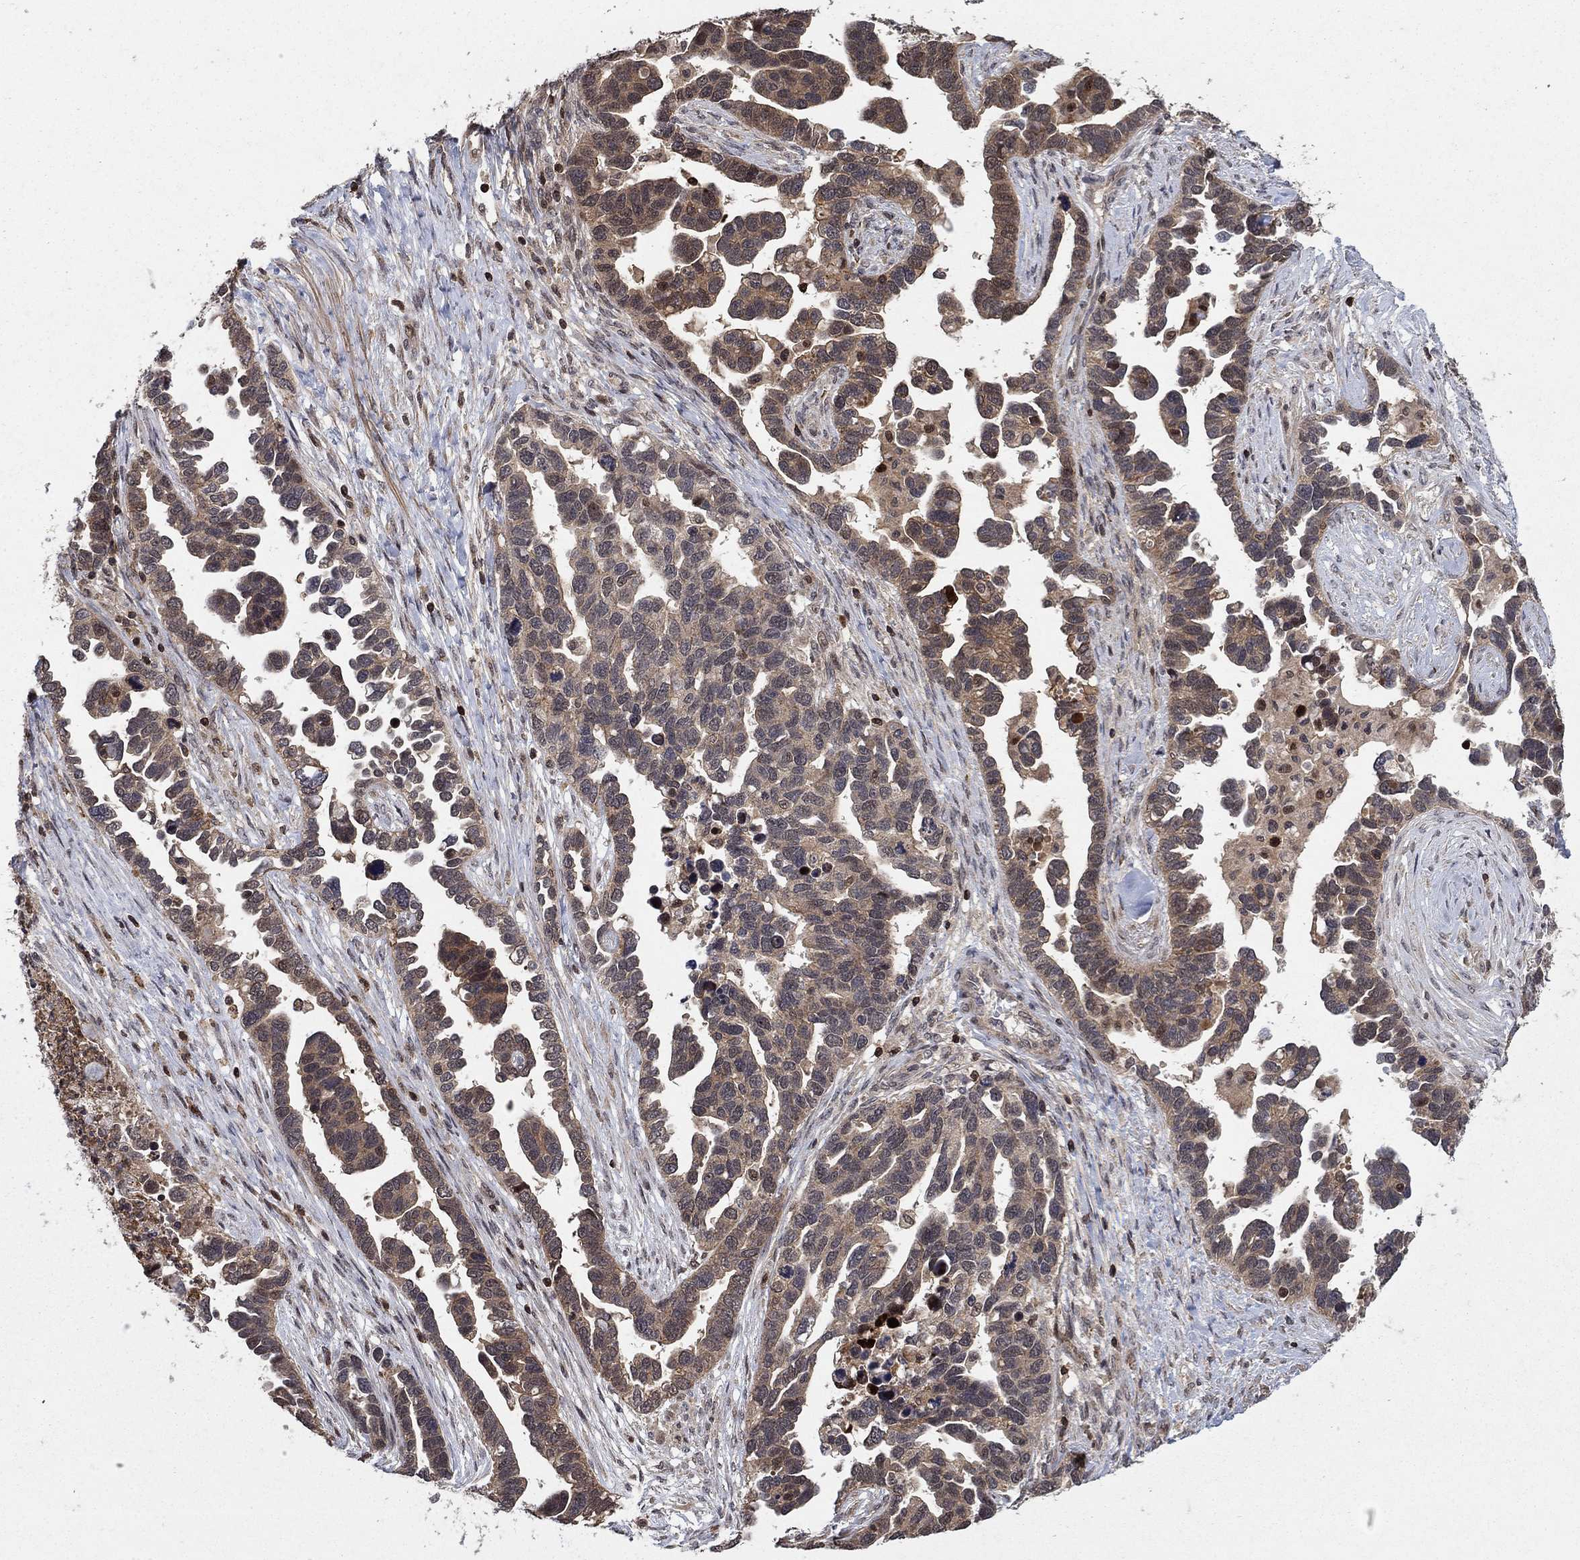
{"staining": {"intensity": "moderate", "quantity": "25%-75%", "location": "cytoplasmic/membranous"}, "tissue": "ovarian cancer", "cell_type": "Tumor cells", "image_type": "cancer", "snomed": [{"axis": "morphology", "description": "Cystadenocarcinoma, serous, NOS"}, {"axis": "topography", "description": "Ovary"}], "caption": "Human serous cystadenocarcinoma (ovarian) stained for a protein (brown) displays moderate cytoplasmic/membranous positive staining in about 25%-75% of tumor cells.", "gene": "CCDC66", "patient": {"sex": "female", "age": 54}}